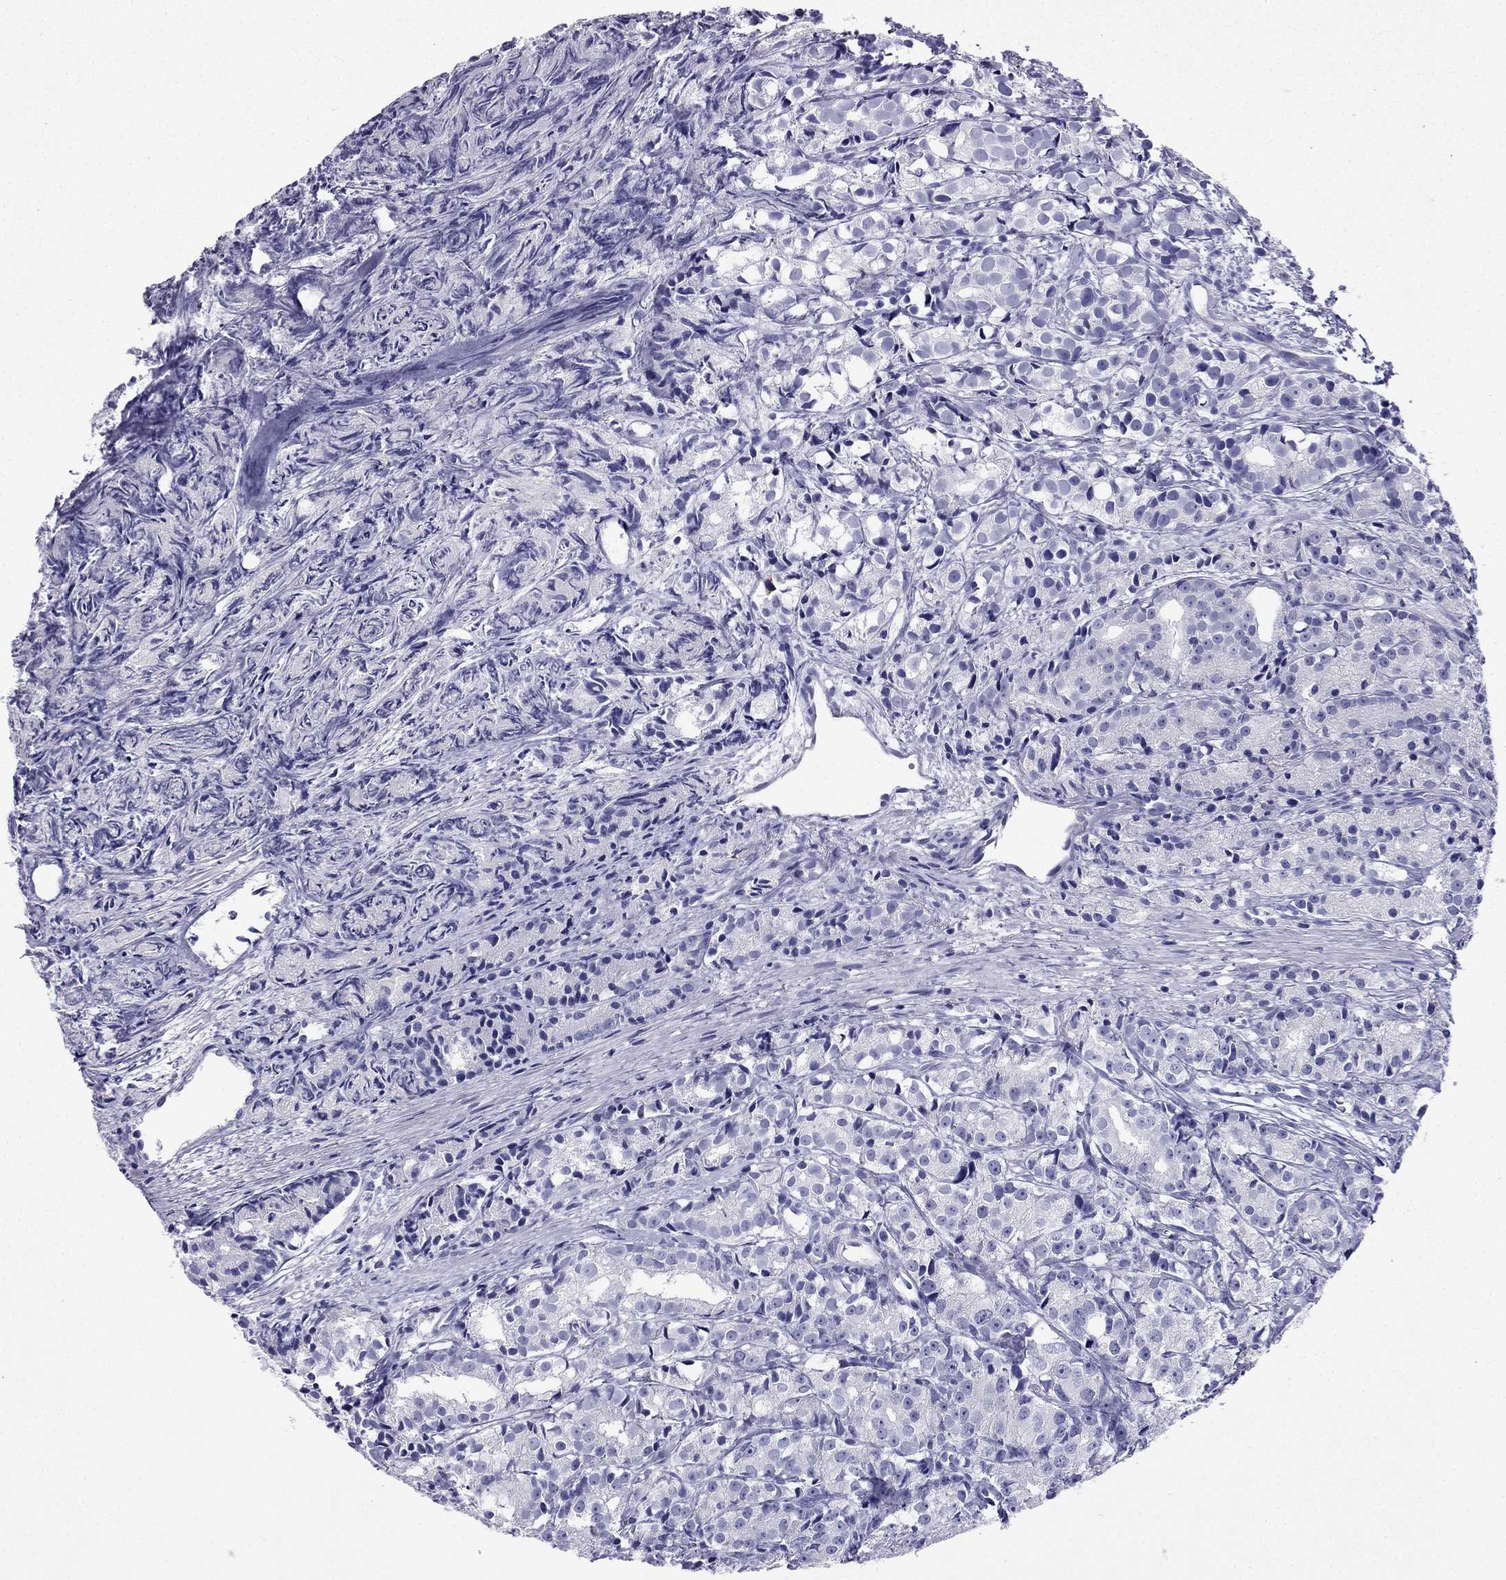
{"staining": {"intensity": "negative", "quantity": "none", "location": "none"}, "tissue": "prostate cancer", "cell_type": "Tumor cells", "image_type": "cancer", "snomed": [{"axis": "morphology", "description": "Adenocarcinoma, Medium grade"}, {"axis": "topography", "description": "Prostate"}], "caption": "IHC of human adenocarcinoma (medium-grade) (prostate) exhibits no positivity in tumor cells.", "gene": "NPTX1", "patient": {"sex": "male", "age": 74}}